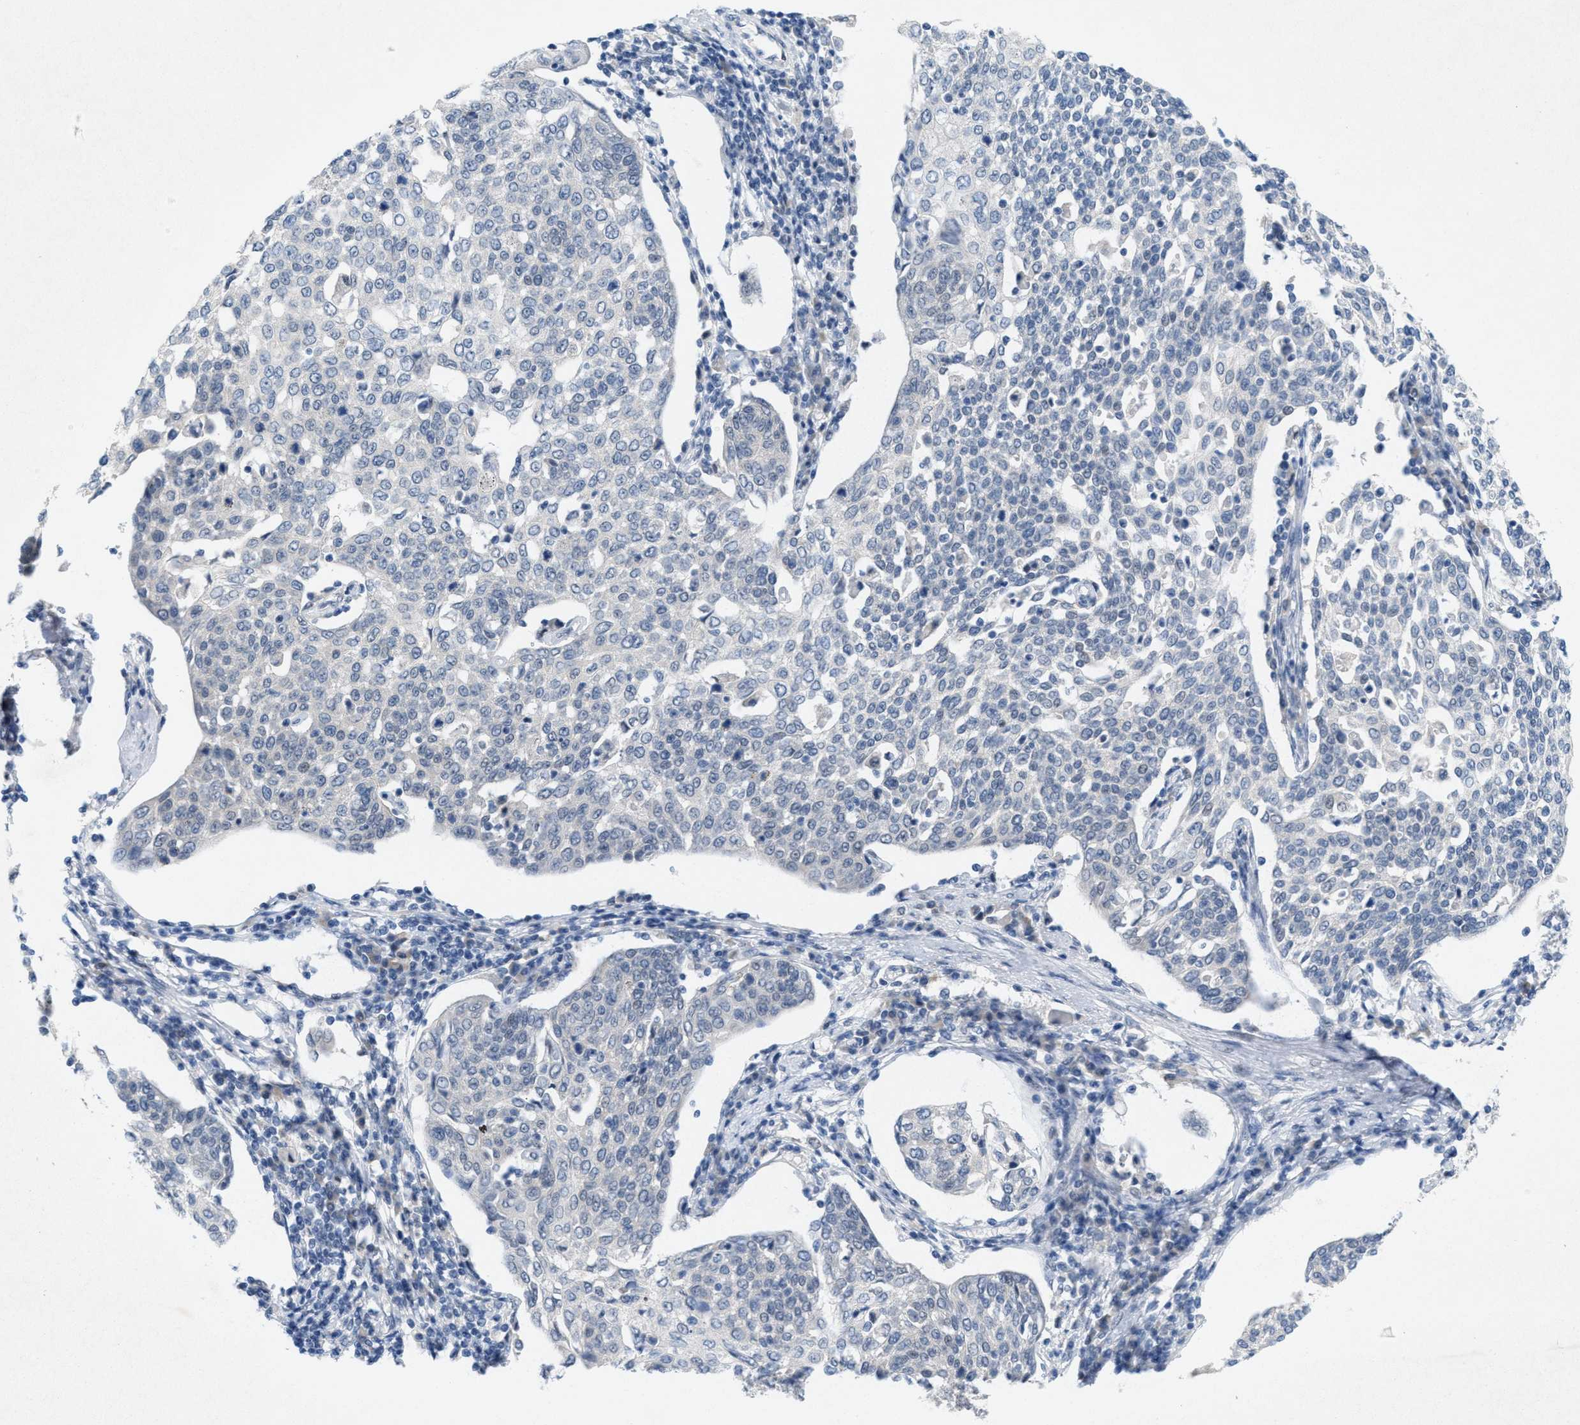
{"staining": {"intensity": "negative", "quantity": "none", "location": "none"}, "tissue": "cervical cancer", "cell_type": "Tumor cells", "image_type": "cancer", "snomed": [{"axis": "morphology", "description": "Squamous cell carcinoma, NOS"}, {"axis": "topography", "description": "Cervix"}], "caption": "Immunohistochemistry (IHC) of cervical cancer shows no staining in tumor cells. Nuclei are stained in blue.", "gene": "WIPI2", "patient": {"sex": "female", "age": 34}}